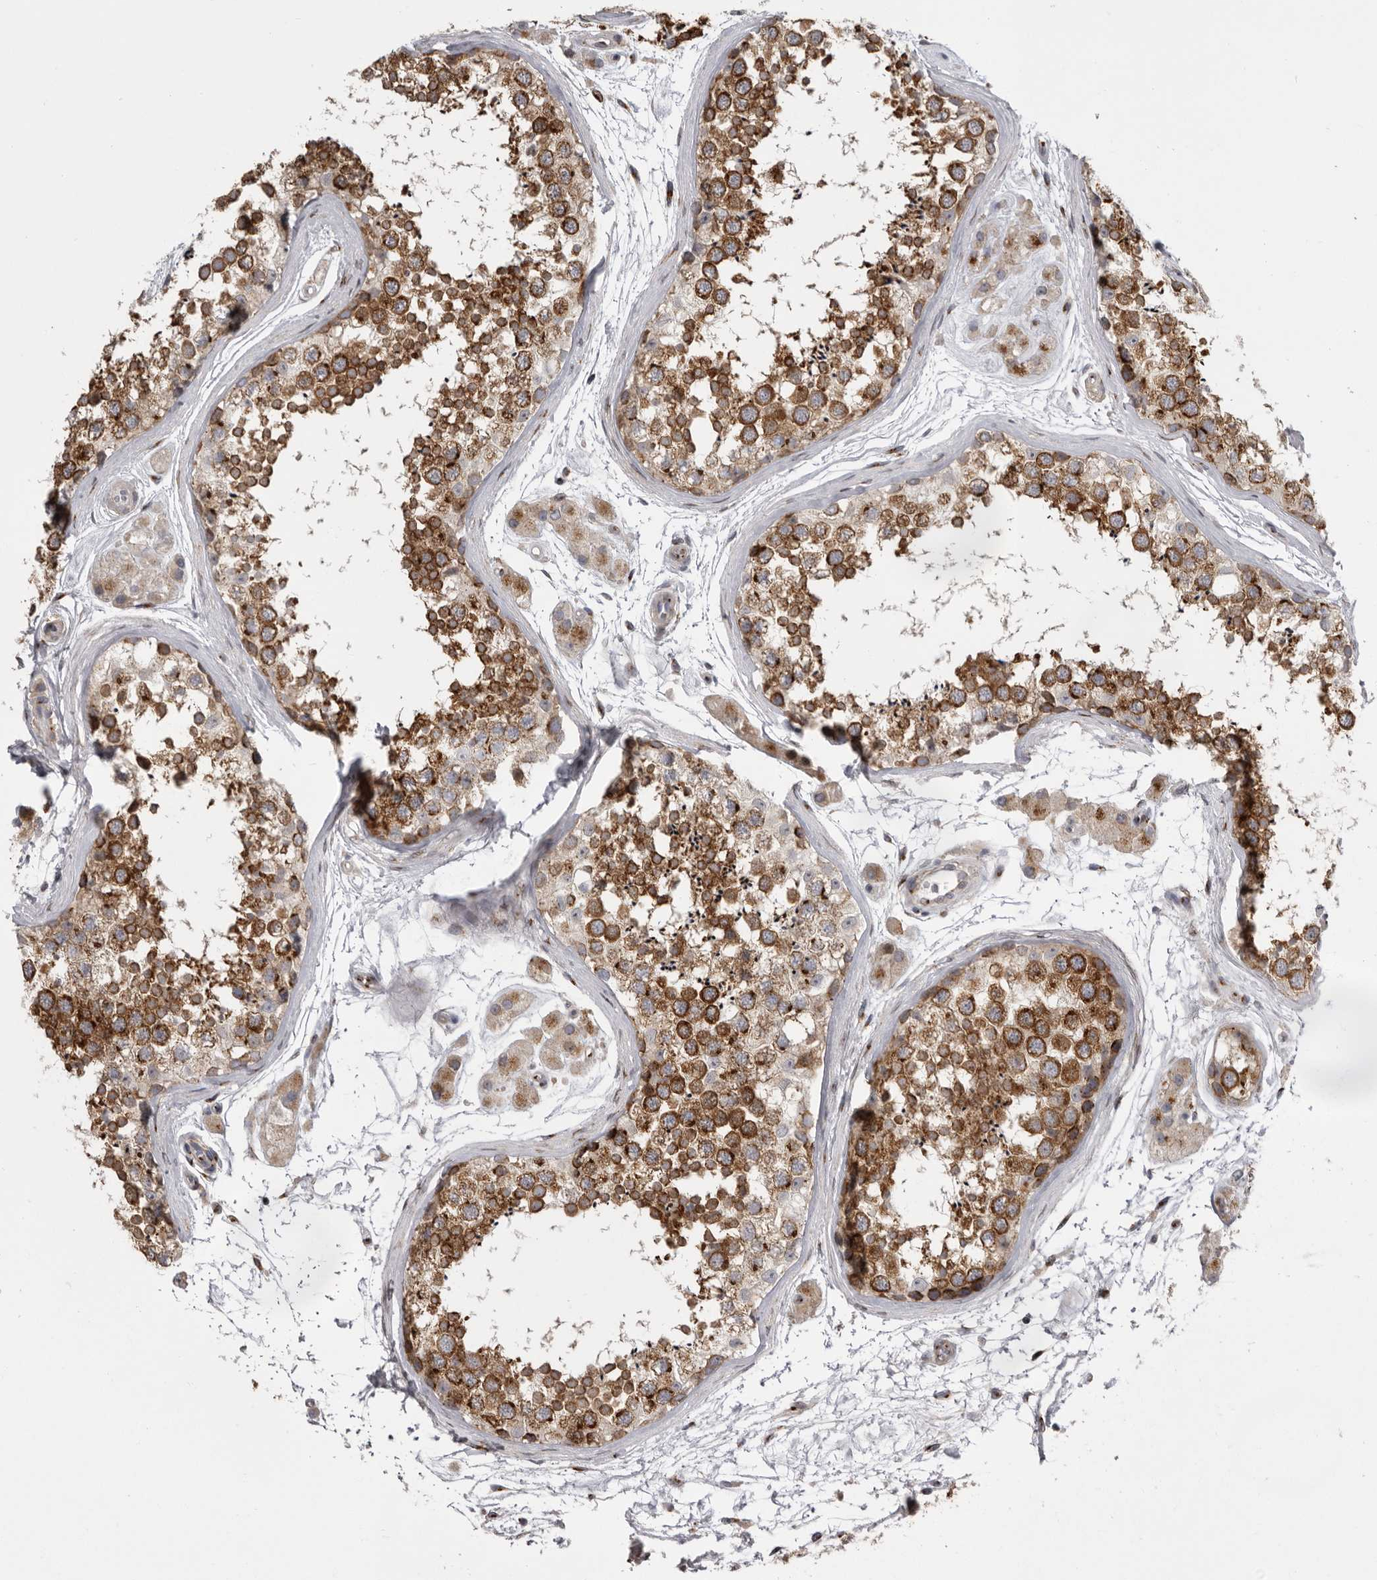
{"staining": {"intensity": "strong", "quantity": ">75%", "location": "cytoplasmic/membranous"}, "tissue": "testis", "cell_type": "Cells in seminiferous ducts", "image_type": "normal", "snomed": [{"axis": "morphology", "description": "Normal tissue, NOS"}, {"axis": "topography", "description": "Testis"}], "caption": "Cells in seminiferous ducts display strong cytoplasmic/membranous expression in approximately >75% of cells in benign testis. (DAB IHC with brightfield microscopy, high magnification).", "gene": "WDR47", "patient": {"sex": "male", "age": 56}}